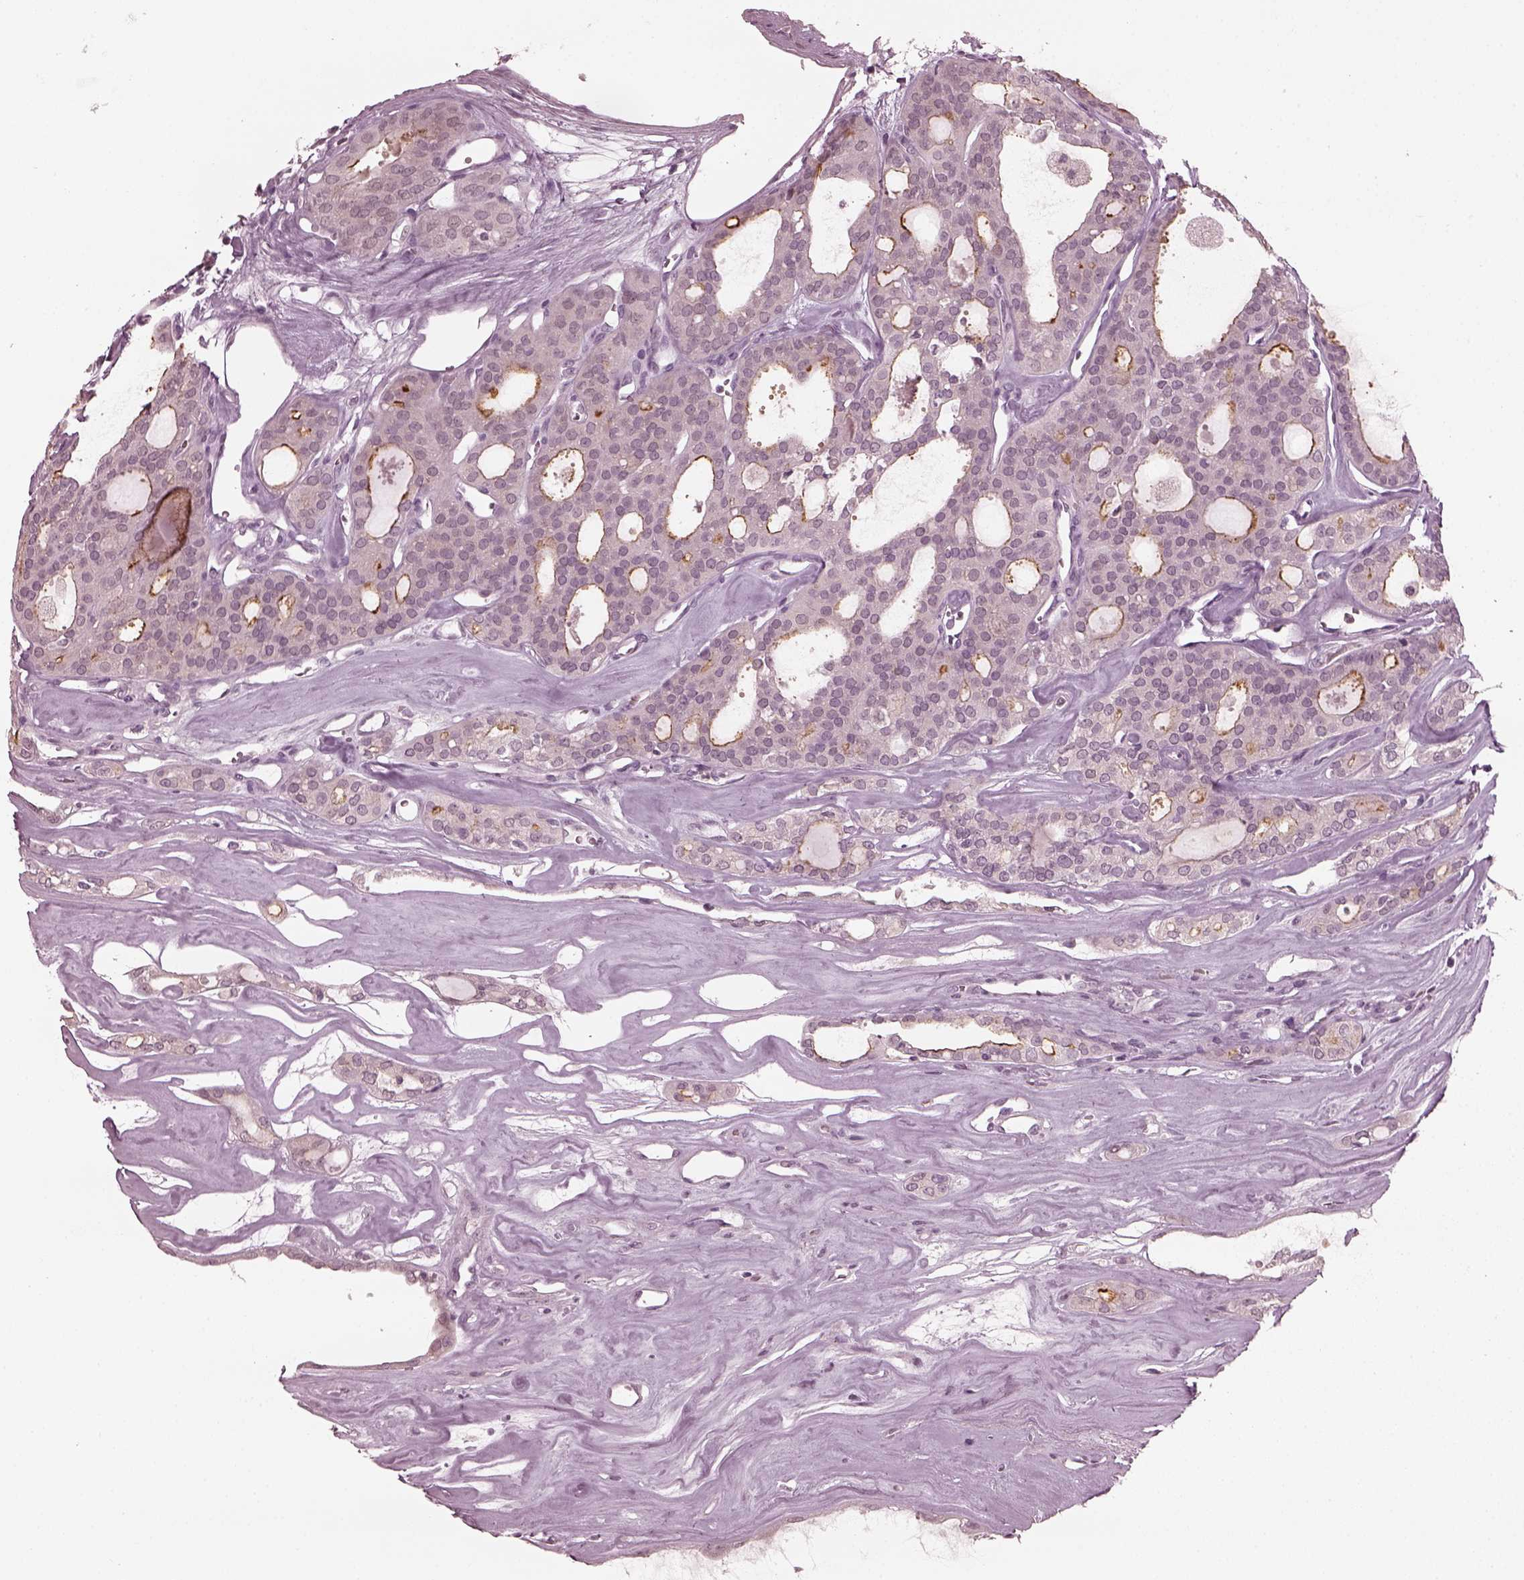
{"staining": {"intensity": "negative", "quantity": "none", "location": "none"}, "tissue": "thyroid cancer", "cell_type": "Tumor cells", "image_type": "cancer", "snomed": [{"axis": "morphology", "description": "Follicular adenoma carcinoma, NOS"}, {"axis": "topography", "description": "Thyroid gland"}], "caption": "A histopathology image of thyroid follicular adenoma carcinoma stained for a protein exhibits no brown staining in tumor cells.", "gene": "CCDC170", "patient": {"sex": "male", "age": 75}}